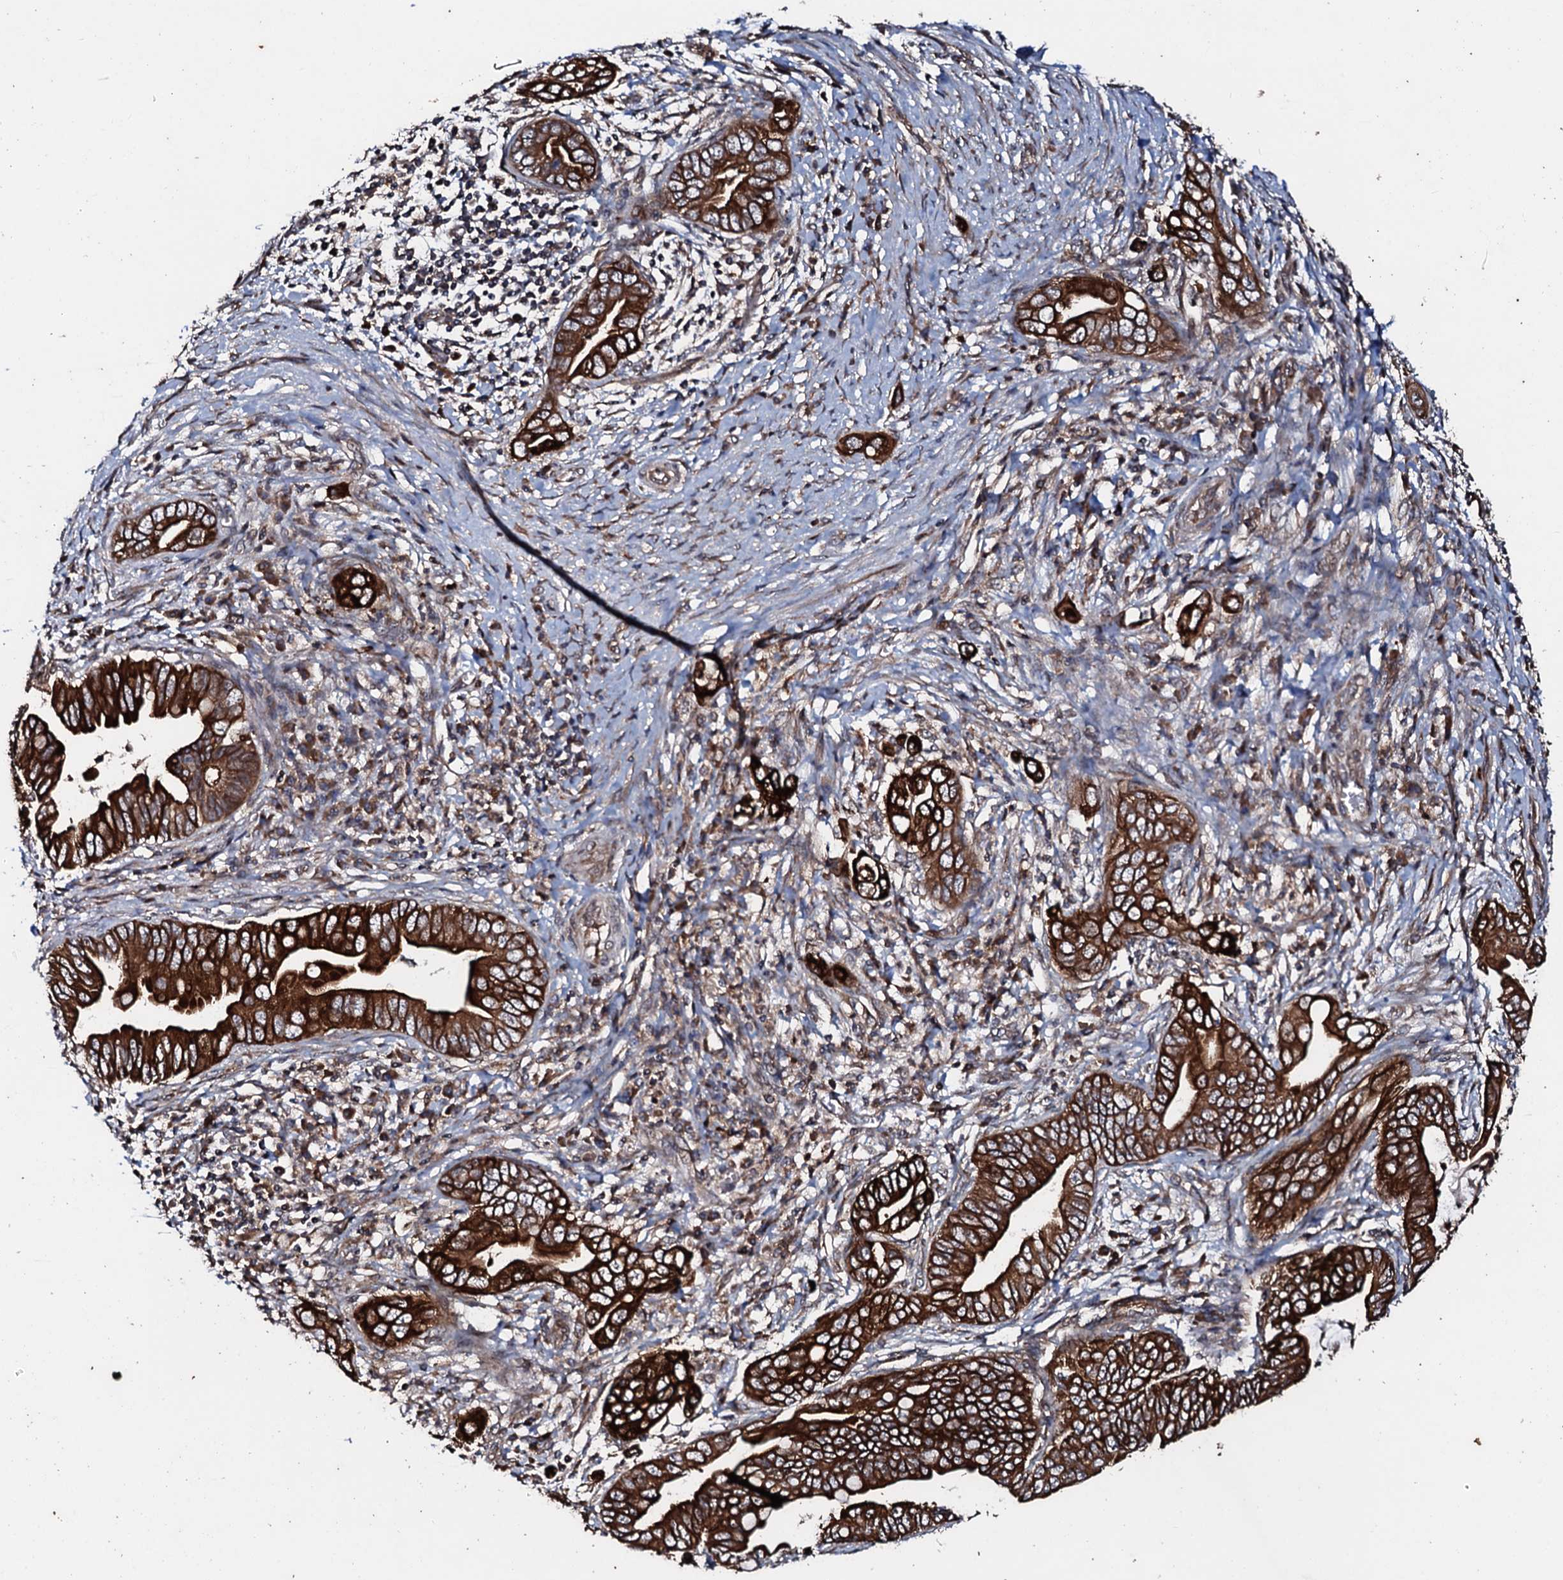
{"staining": {"intensity": "strong", "quantity": ">75%", "location": "cytoplasmic/membranous"}, "tissue": "pancreatic cancer", "cell_type": "Tumor cells", "image_type": "cancer", "snomed": [{"axis": "morphology", "description": "Adenocarcinoma, NOS"}, {"axis": "topography", "description": "Pancreas"}], "caption": "Immunohistochemical staining of human pancreatic cancer (adenocarcinoma) reveals strong cytoplasmic/membranous protein staining in approximately >75% of tumor cells.", "gene": "SDHAF2", "patient": {"sex": "male", "age": 75}}